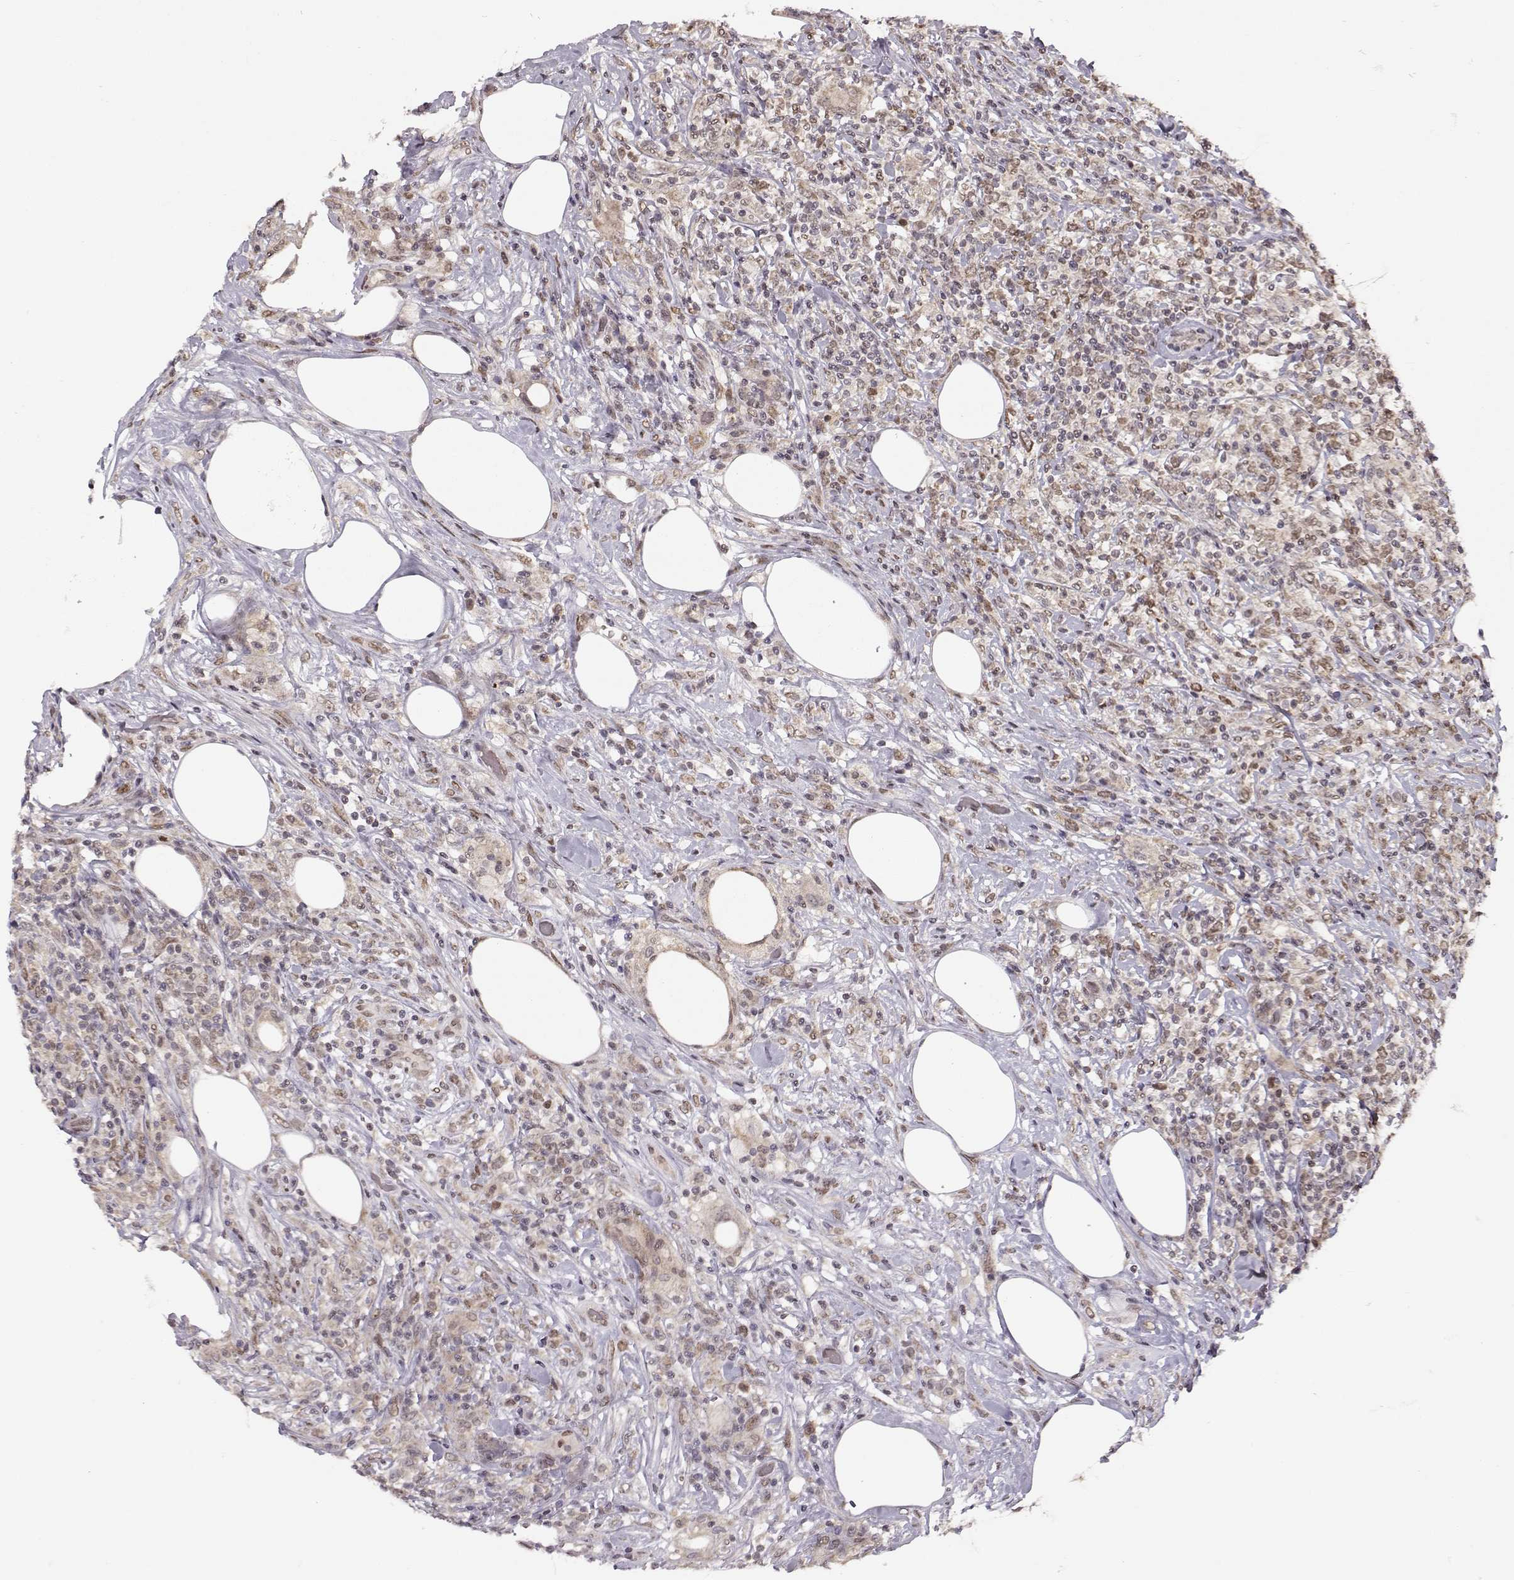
{"staining": {"intensity": "weak", "quantity": "<25%", "location": "nuclear"}, "tissue": "lymphoma", "cell_type": "Tumor cells", "image_type": "cancer", "snomed": [{"axis": "morphology", "description": "Malignant lymphoma, non-Hodgkin's type, High grade"}, {"axis": "topography", "description": "Lymph node"}], "caption": "Tumor cells show no significant protein staining in lymphoma.", "gene": "RAI1", "patient": {"sex": "female", "age": 84}}